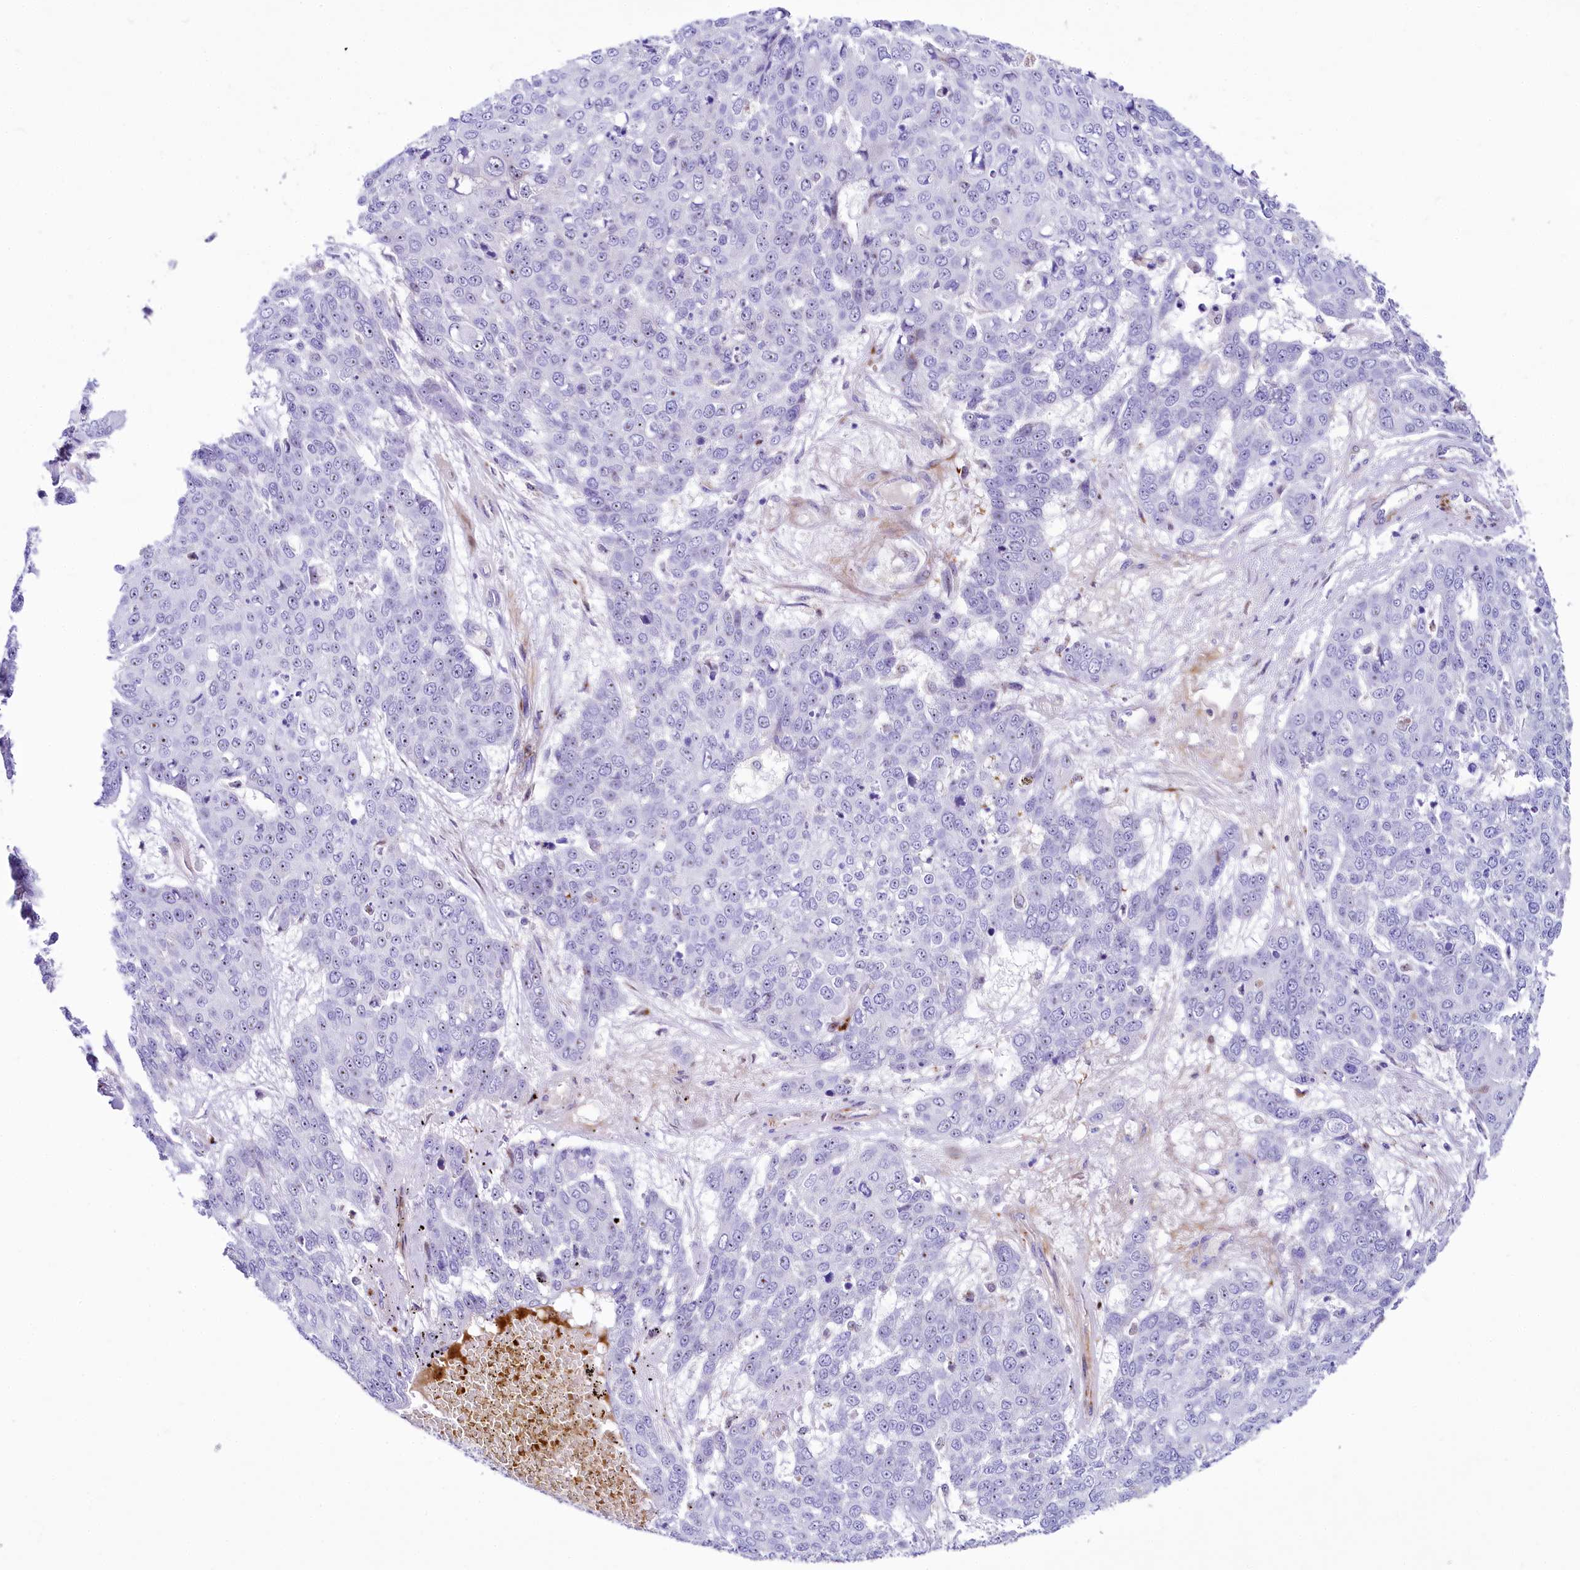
{"staining": {"intensity": "weak", "quantity": "<25%", "location": "nuclear"}, "tissue": "skin cancer", "cell_type": "Tumor cells", "image_type": "cancer", "snomed": [{"axis": "morphology", "description": "Squamous cell carcinoma, NOS"}, {"axis": "topography", "description": "Skin"}], "caption": "Skin cancer was stained to show a protein in brown. There is no significant positivity in tumor cells.", "gene": "SH3TC2", "patient": {"sex": "male", "age": 71}}